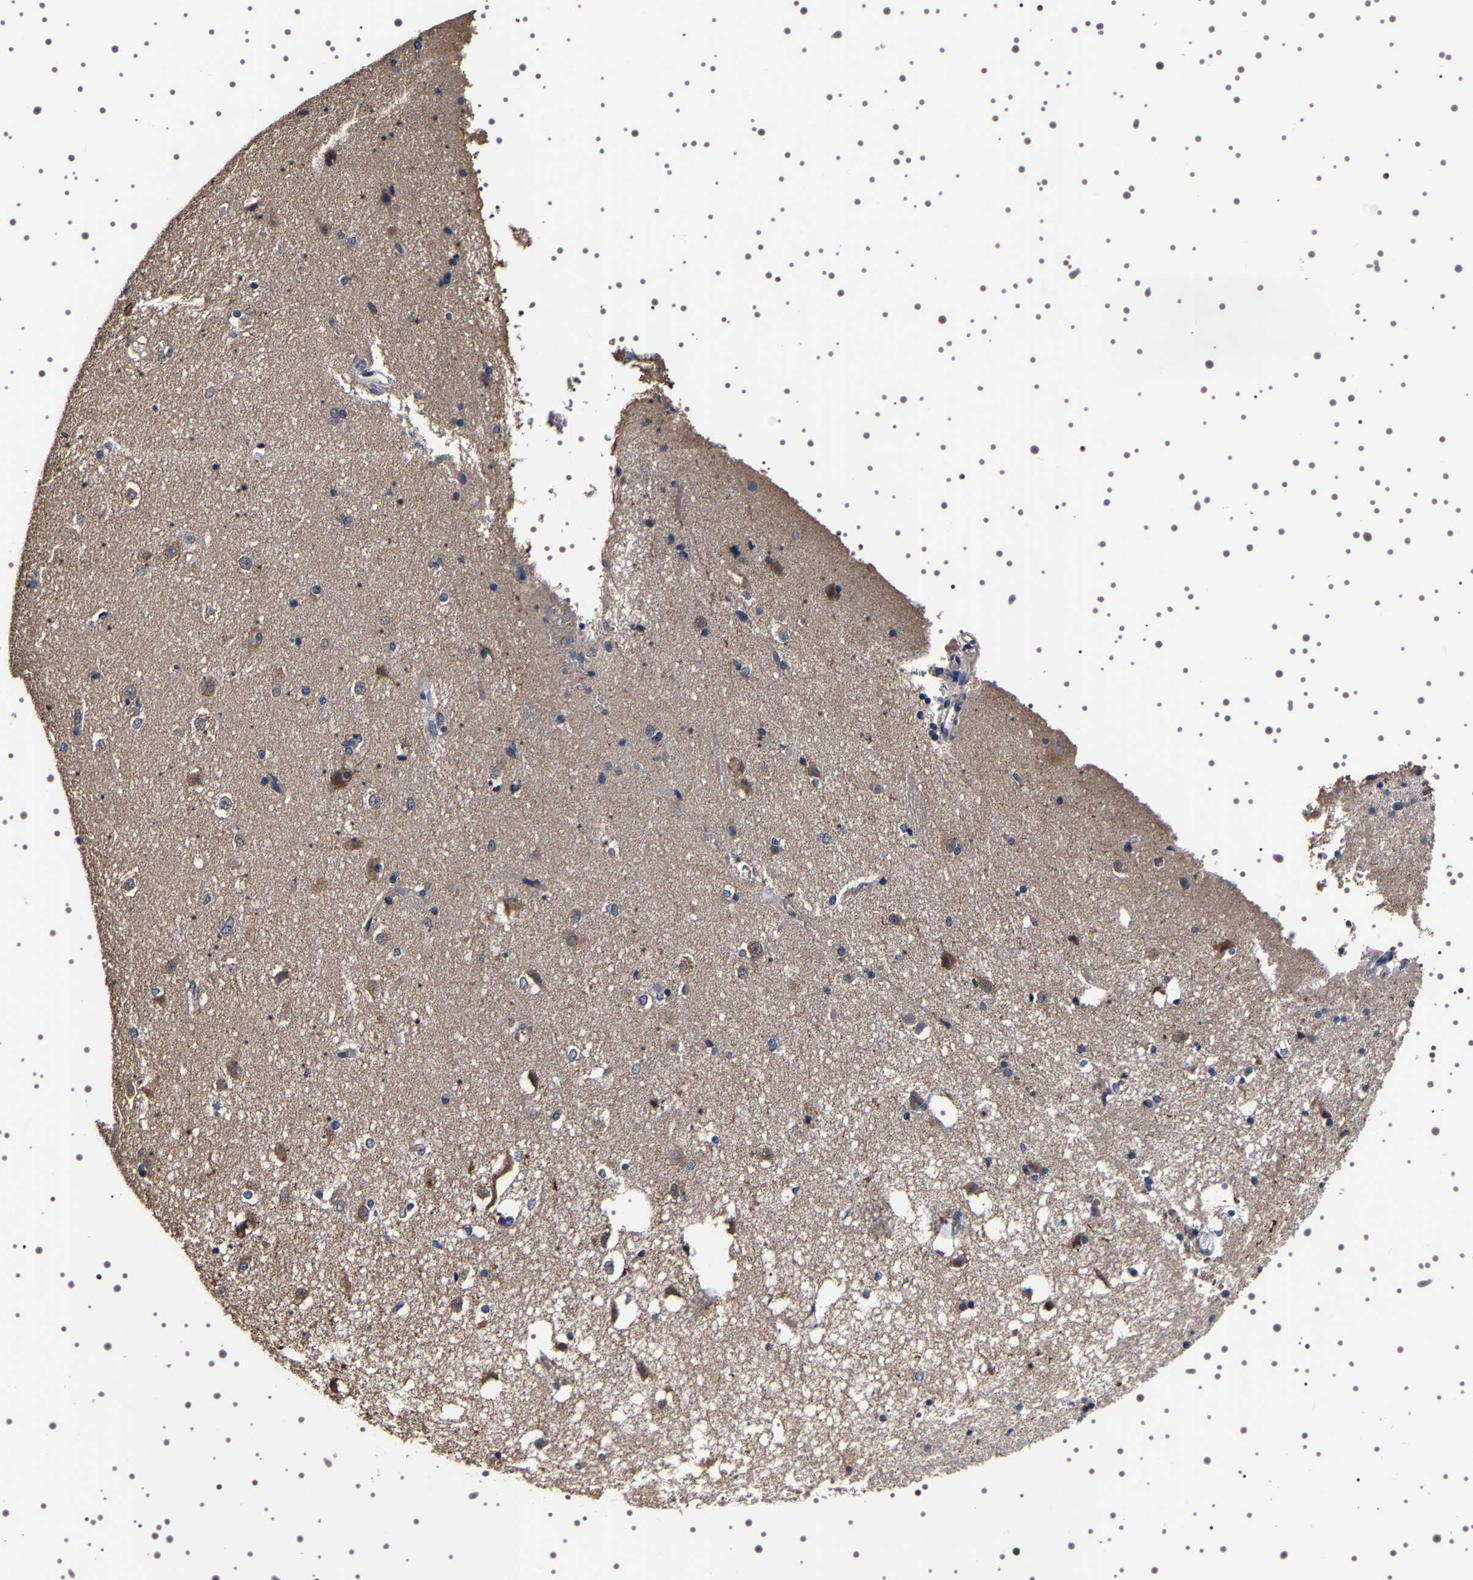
{"staining": {"intensity": "weak", "quantity": "<25%", "location": "cytoplasmic/membranous"}, "tissue": "caudate", "cell_type": "Glial cells", "image_type": "normal", "snomed": [{"axis": "morphology", "description": "Normal tissue, NOS"}, {"axis": "topography", "description": "Lateral ventricle wall"}], "caption": "Caudate stained for a protein using immunohistochemistry (IHC) shows no positivity glial cells.", "gene": "TARBP1", "patient": {"sex": "female", "age": 19}}